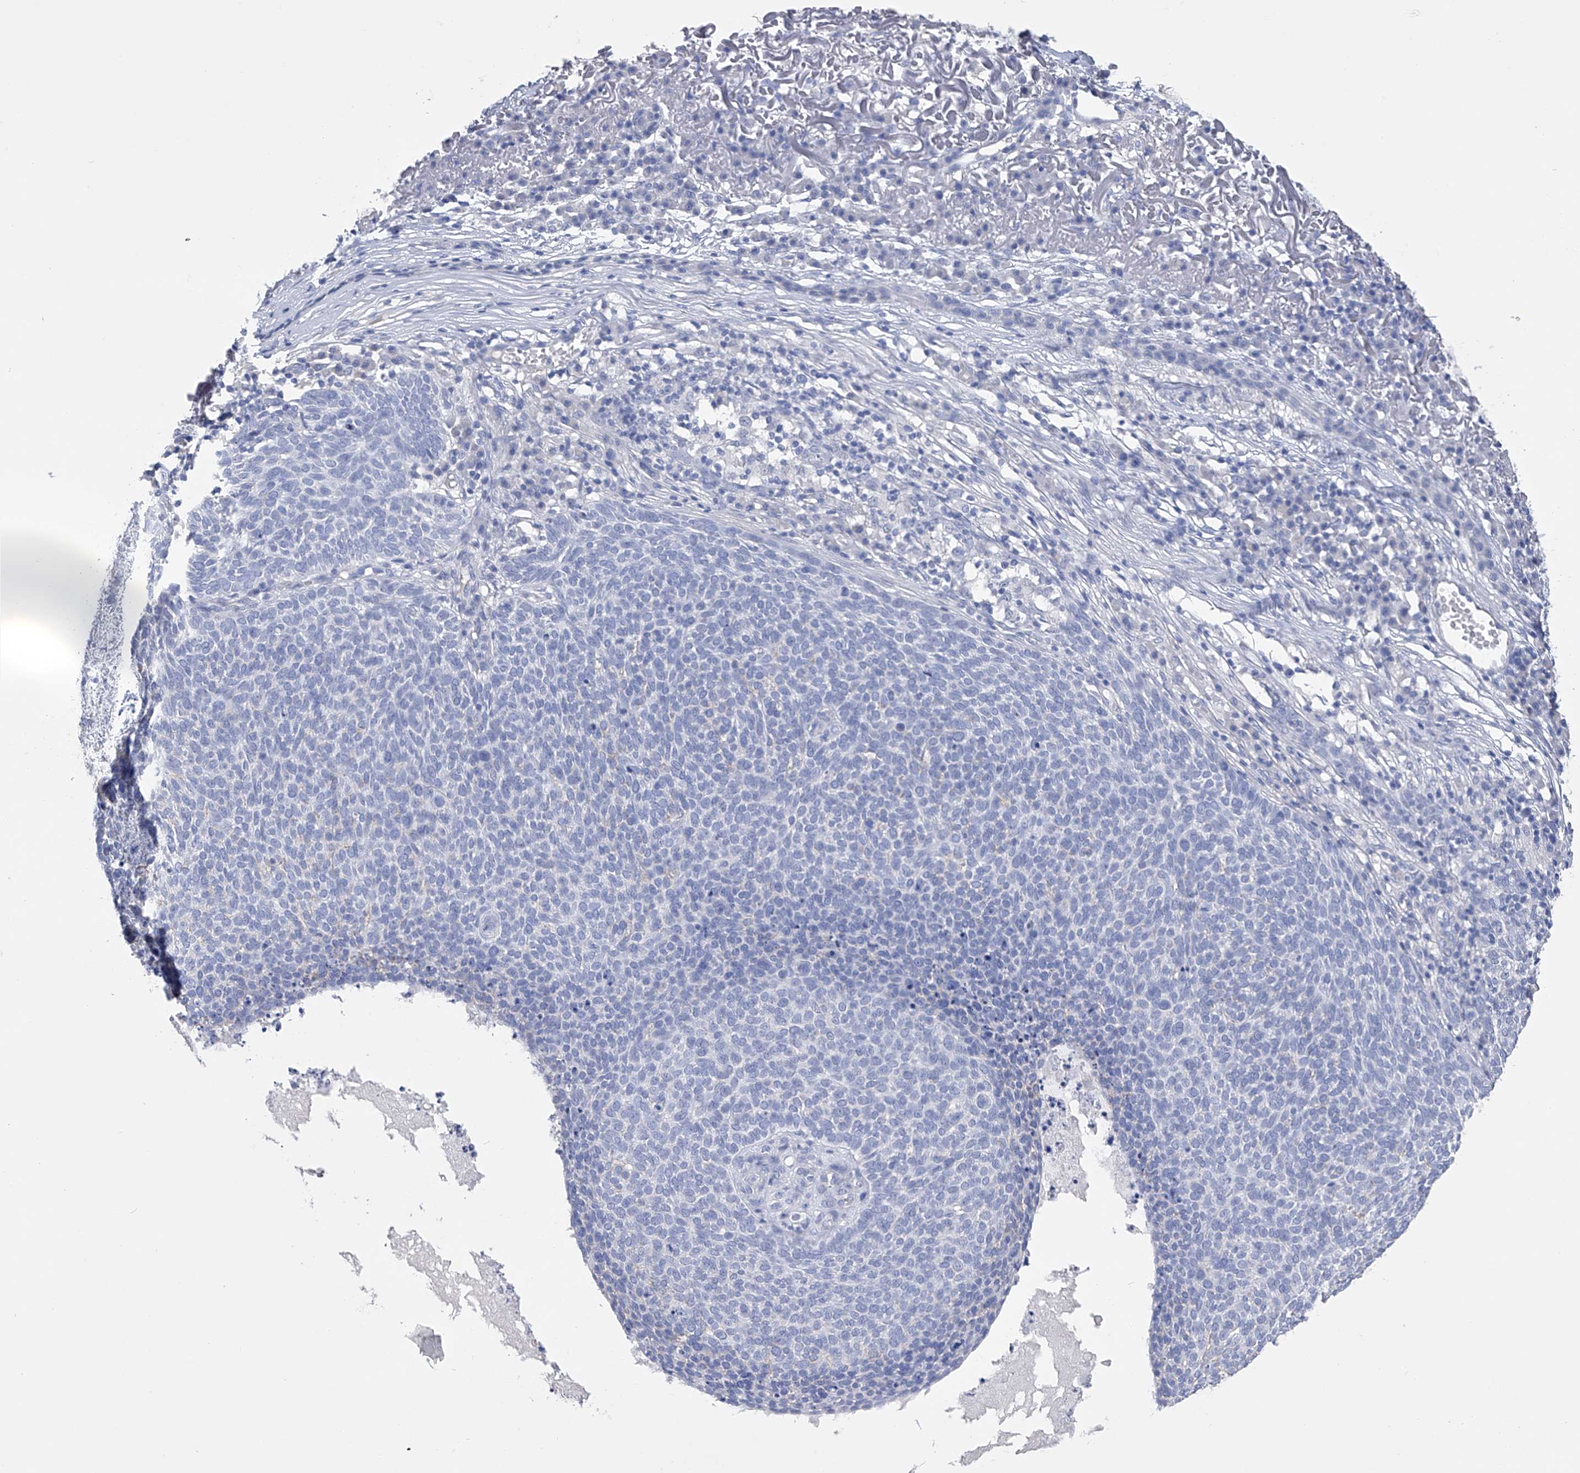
{"staining": {"intensity": "negative", "quantity": "none", "location": "none"}, "tissue": "skin cancer", "cell_type": "Tumor cells", "image_type": "cancer", "snomed": [{"axis": "morphology", "description": "Squamous cell carcinoma, NOS"}, {"axis": "topography", "description": "Skin"}], "caption": "This is an IHC micrograph of squamous cell carcinoma (skin). There is no expression in tumor cells.", "gene": "ADRA1A", "patient": {"sex": "female", "age": 90}}